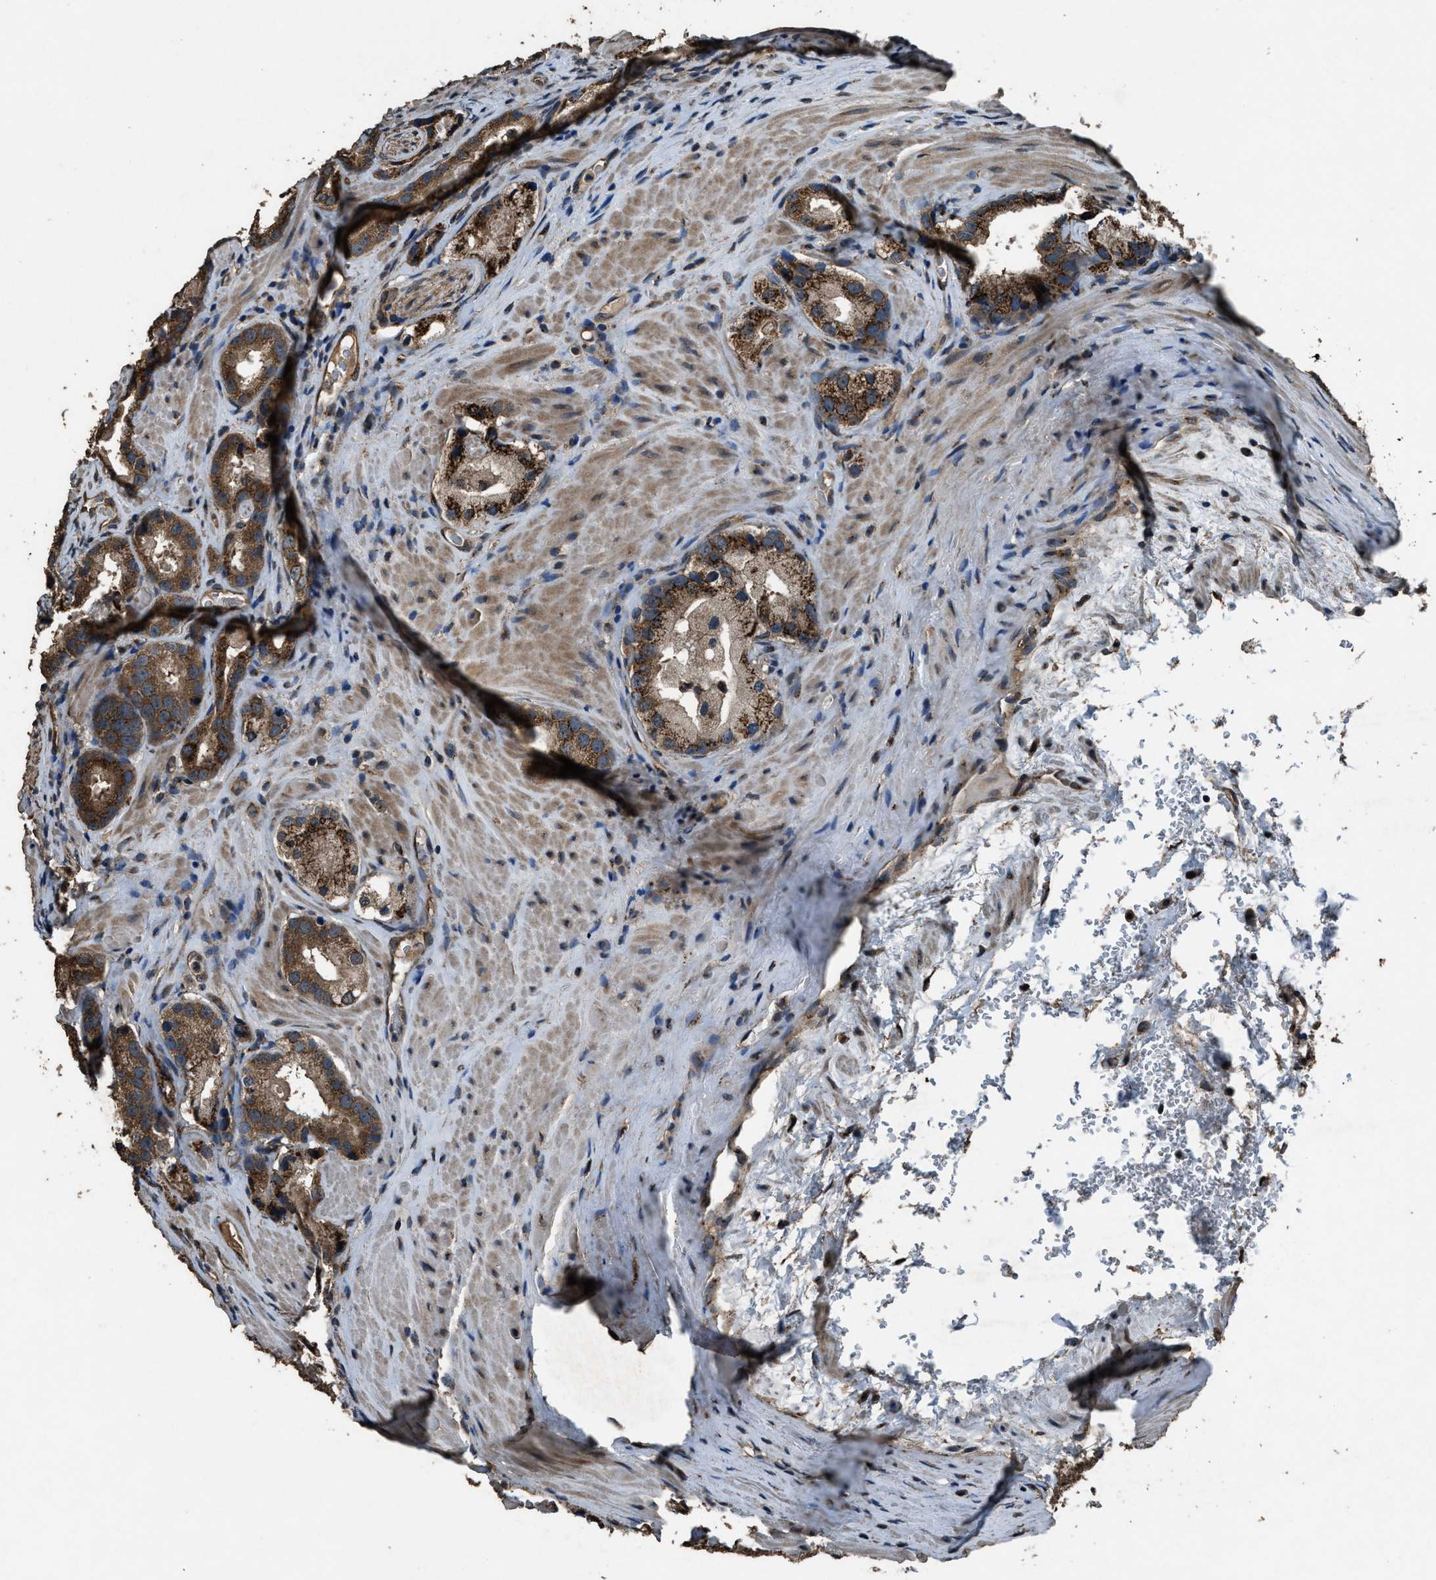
{"staining": {"intensity": "strong", "quantity": ">75%", "location": "cytoplasmic/membranous"}, "tissue": "prostate cancer", "cell_type": "Tumor cells", "image_type": "cancer", "snomed": [{"axis": "morphology", "description": "Adenocarcinoma, High grade"}, {"axis": "topography", "description": "Prostate"}], "caption": "High-magnification brightfield microscopy of adenocarcinoma (high-grade) (prostate) stained with DAB (brown) and counterstained with hematoxylin (blue). tumor cells exhibit strong cytoplasmic/membranous positivity is identified in approximately>75% of cells.", "gene": "SLC38A10", "patient": {"sex": "male", "age": 63}}